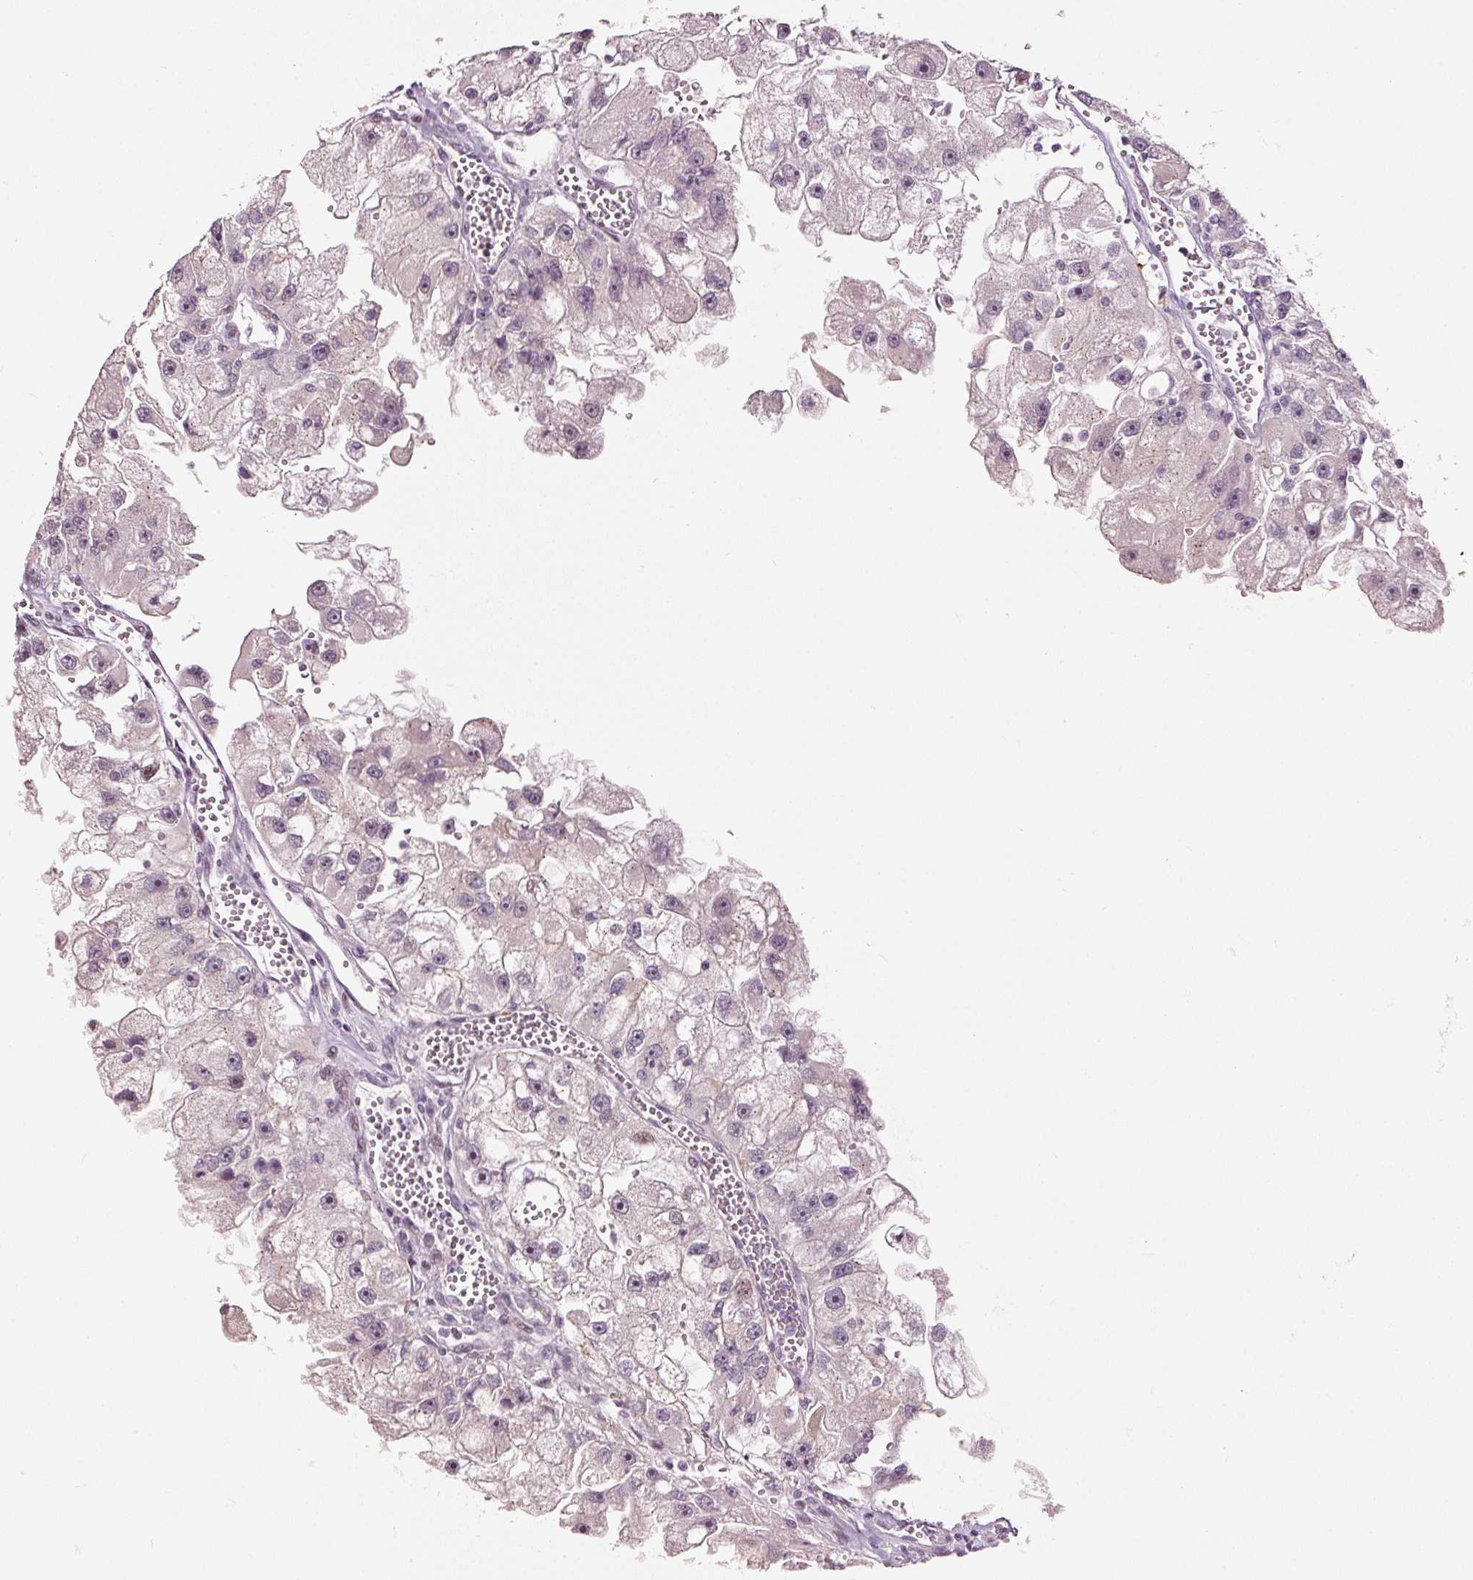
{"staining": {"intensity": "negative", "quantity": "none", "location": "none"}, "tissue": "renal cancer", "cell_type": "Tumor cells", "image_type": "cancer", "snomed": [{"axis": "morphology", "description": "Adenocarcinoma, NOS"}, {"axis": "topography", "description": "Kidney"}], "caption": "Renal cancer (adenocarcinoma) stained for a protein using immunohistochemistry reveals no positivity tumor cells.", "gene": "TOB2", "patient": {"sex": "male", "age": 63}}